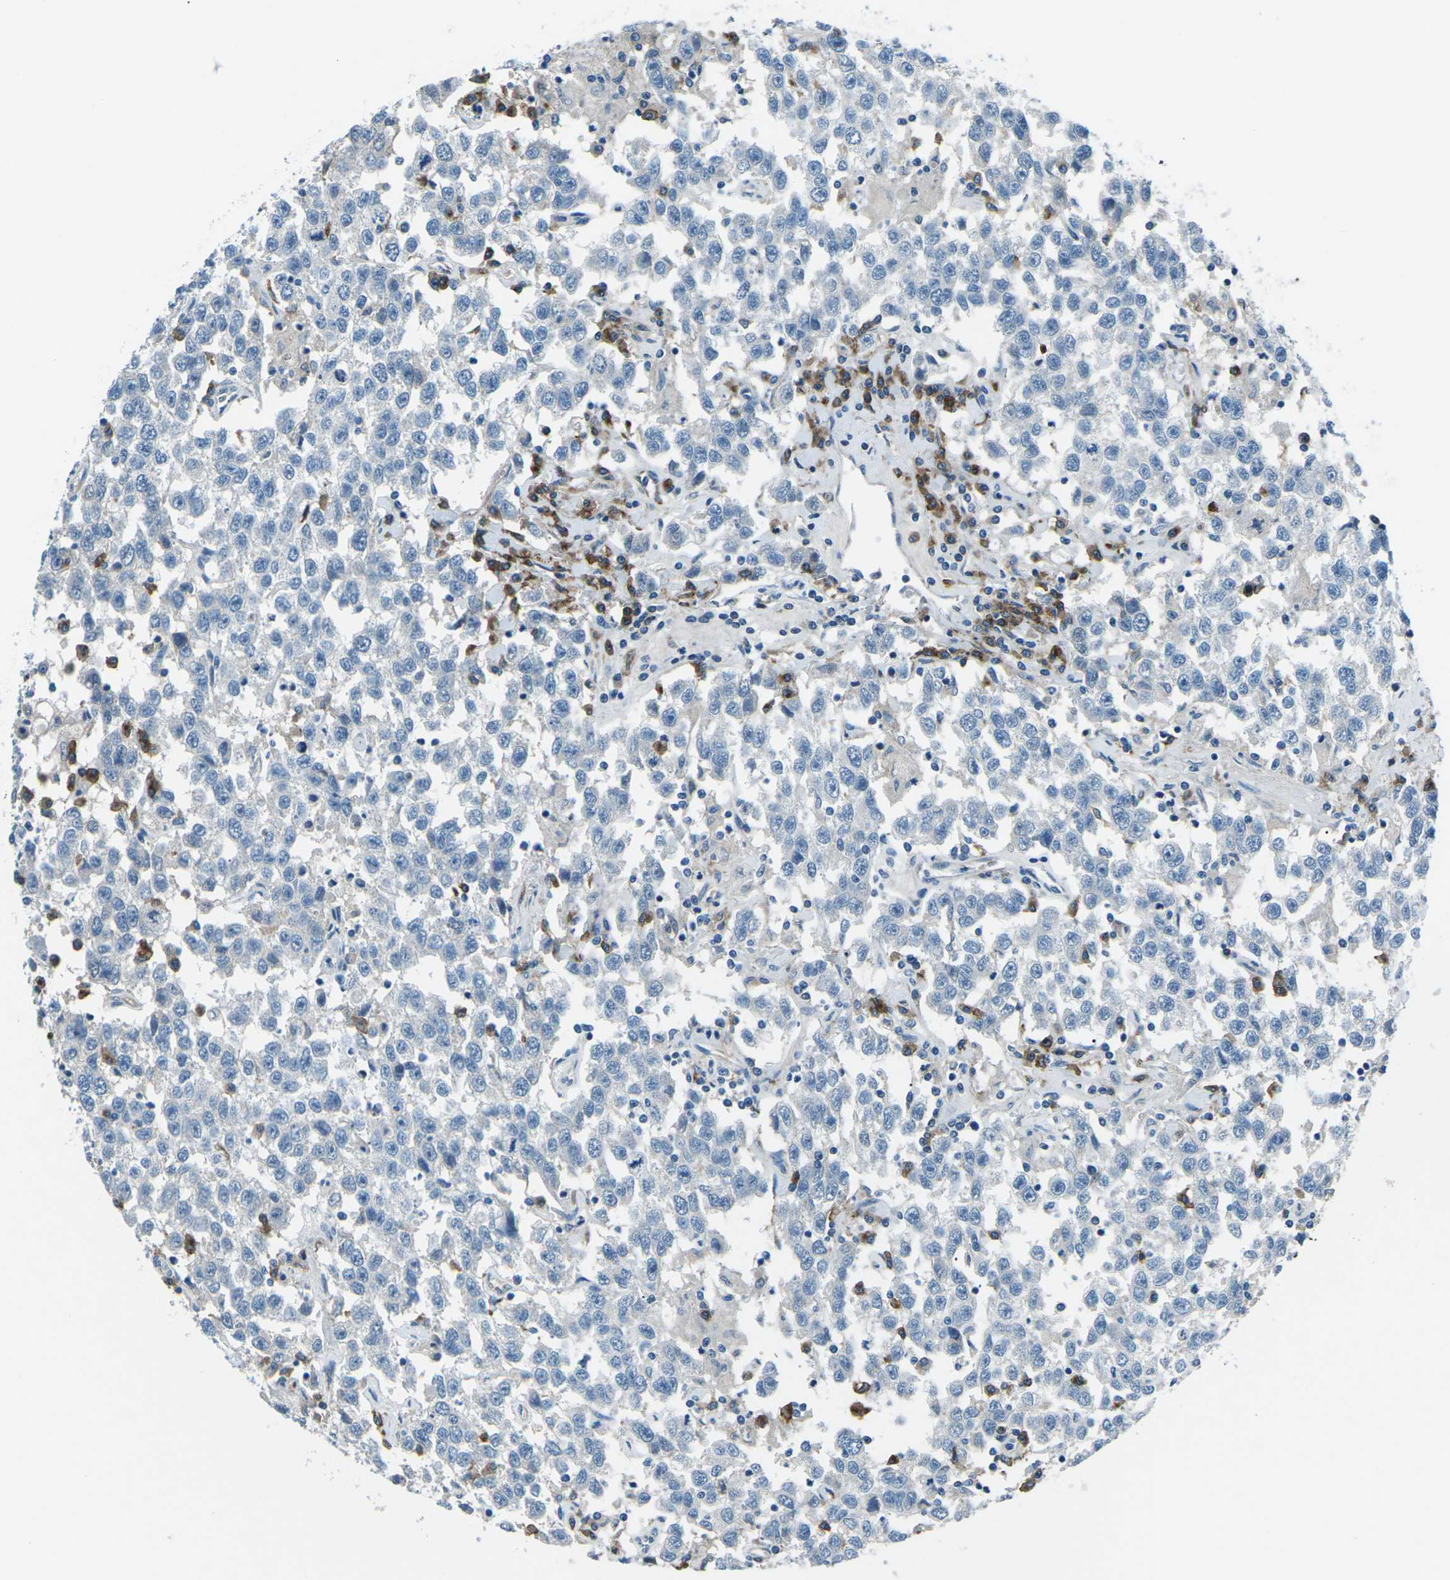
{"staining": {"intensity": "negative", "quantity": "none", "location": "none"}, "tissue": "testis cancer", "cell_type": "Tumor cells", "image_type": "cancer", "snomed": [{"axis": "morphology", "description": "Seminoma, NOS"}, {"axis": "topography", "description": "Testis"}], "caption": "Image shows no protein expression in tumor cells of testis cancer (seminoma) tissue.", "gene": "CD1D", "patient": {"sex": "male", "age": 41}}